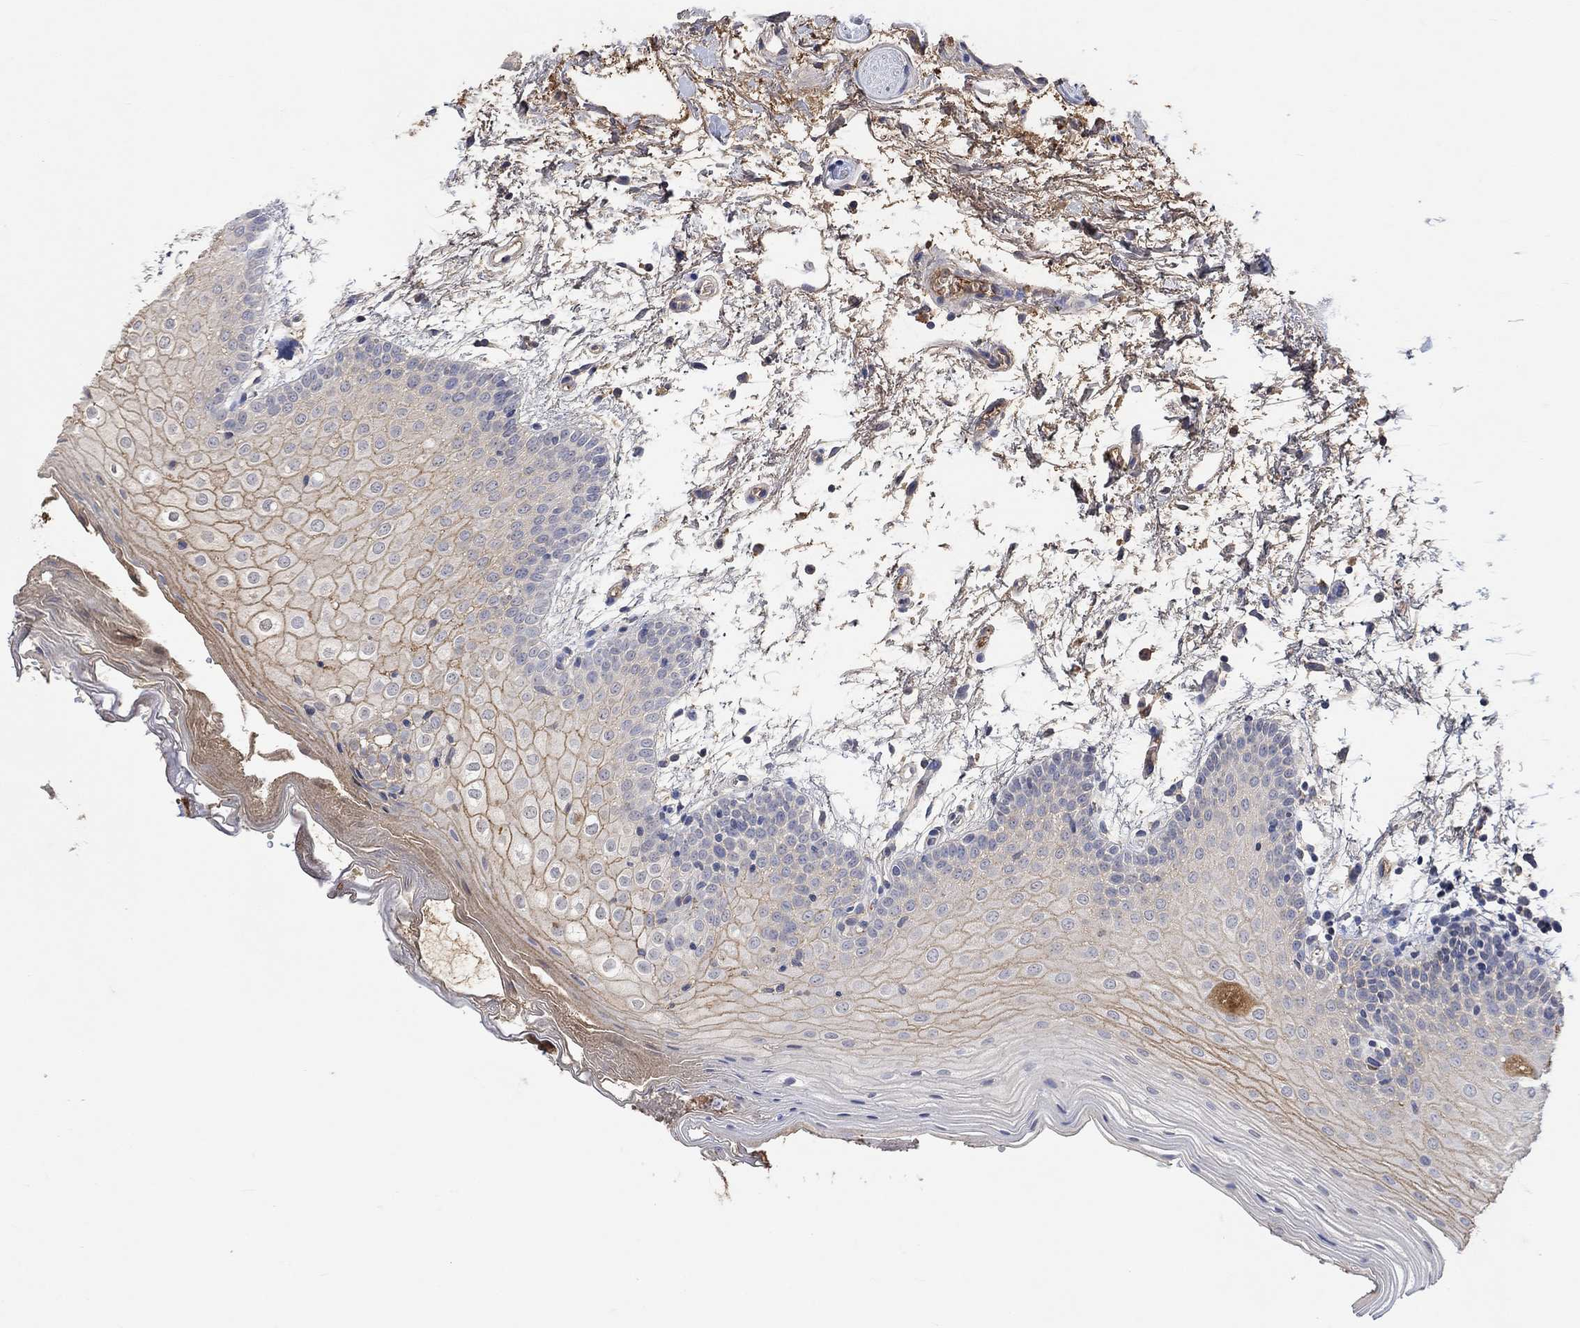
{"staining": {"intensity": "moderate", "quantity": "<25%", "location": "cytoplasmic/membranous"}, "tissue": "oral mucosa", "cell_type": "Squamous epithelial cells", "image_type": "normal", "snomed": [{"axis": "morphology", "description": "Normal tissue, NOS"}, {"axis": "topography", "description": "Oral tissue"}, {"axis": "topography", "description": "Tounge, NOS"}], "caption": "Immunohistochemical staining of normal human oral mucosa displays <25% levels of moderate cytoplasmic/membranous protein staining in about <25% of squamous epithelial cells.", "gene": "MSTN", "patient": {"sex": "female", "age": 86}}